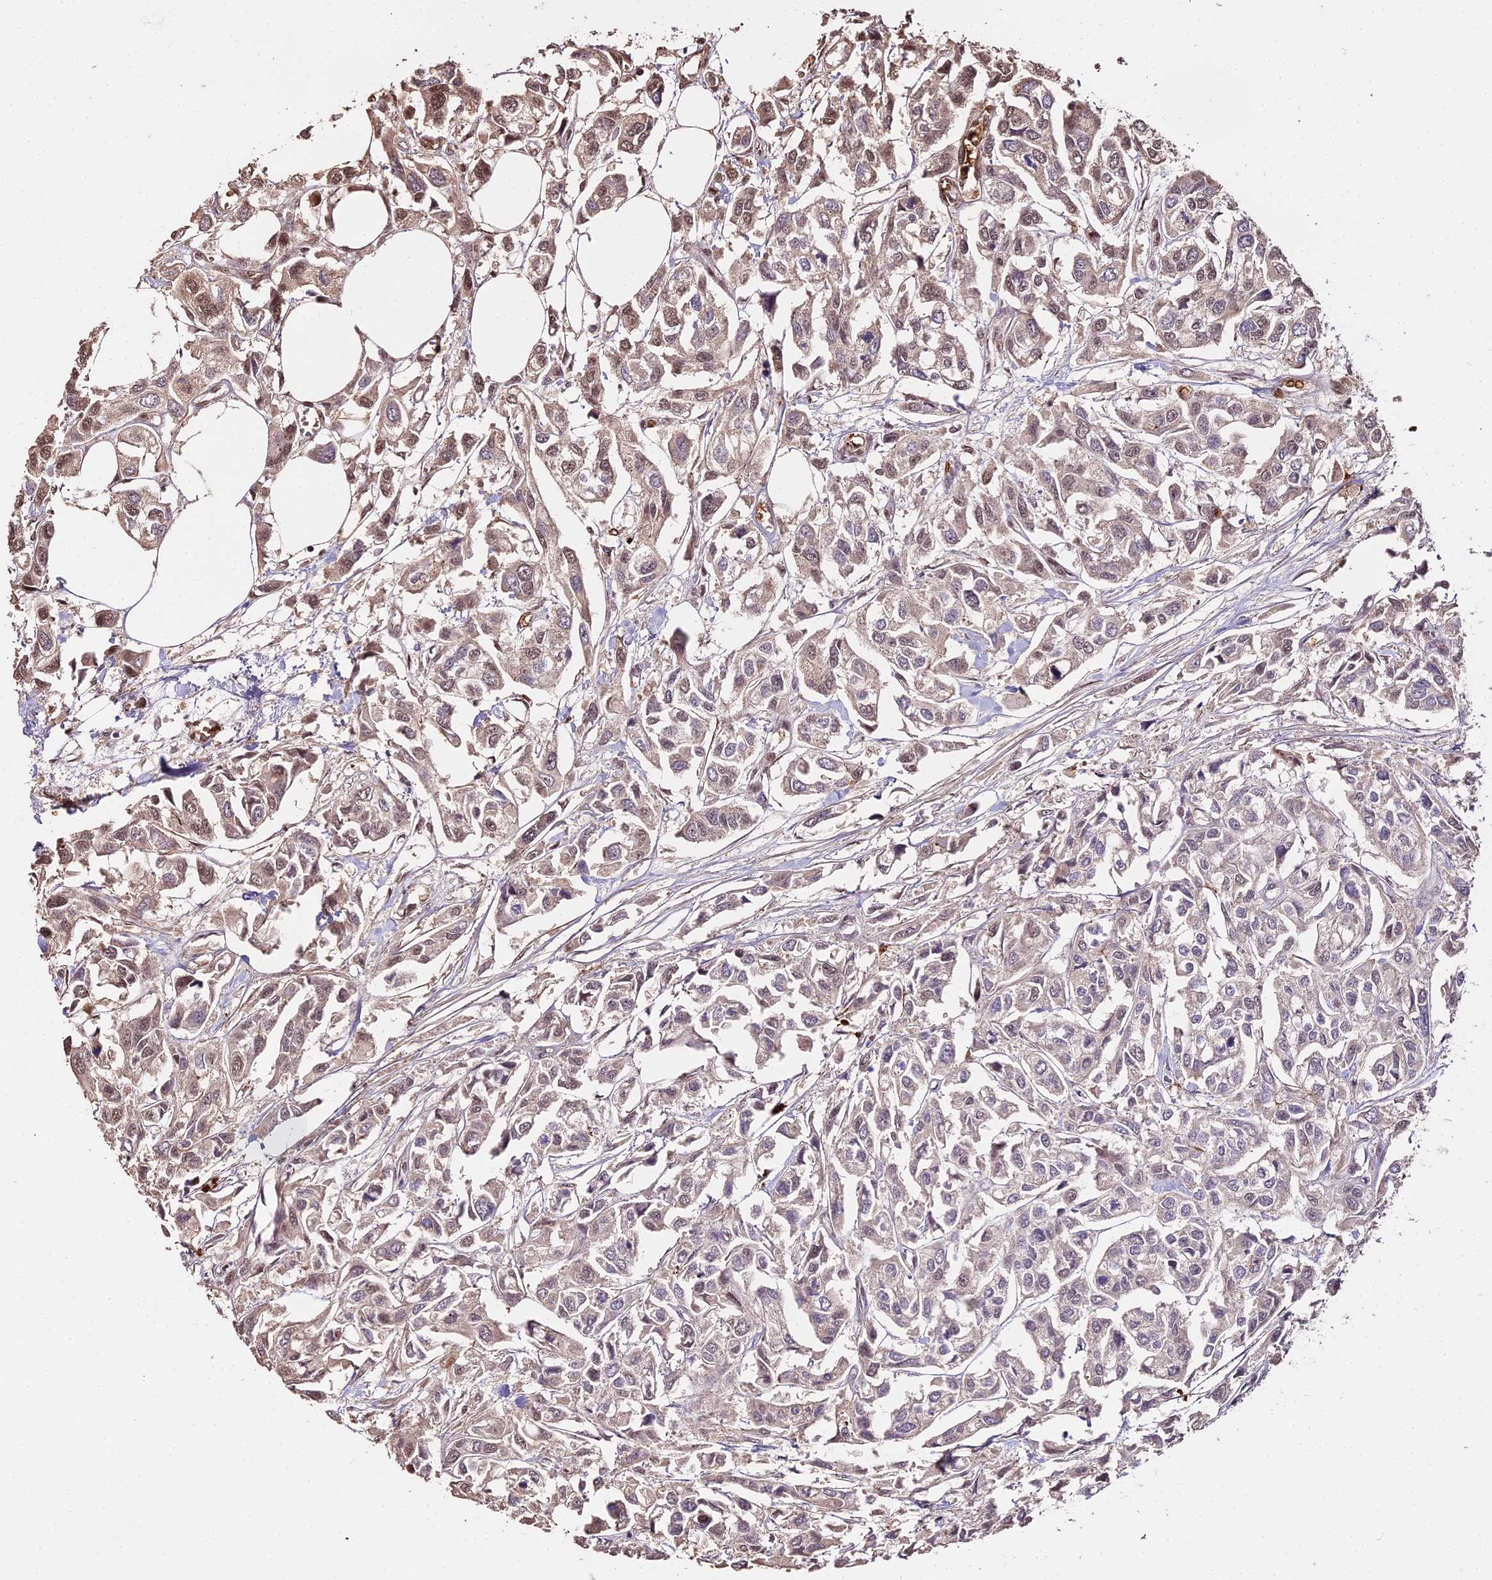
{"staining": {"intensity": "weak", "quantity": ">75%", "location": "cytoplasmic/membranous,nuclear"}, "tissue": "urothelial cancer", "cell_type": "Tumor cells", "image_type": "cancer", "snomed": [{"axis": "morphology", "description": "Urothelial carcinoma, High grade"}, {"axis": "topography", "description": "Urinary bladder"}], "caption": "High-magnification brightfield microscopy of urothelial carcinoma (high-grade) stained with DAB (3,3'-diaminobenzidine) (brown) and counterstained with hematoxylin (blue). tumor cells exhibit weak cytoplasmic/membranous and nuclear expression is seen in about>75% of cells.", "gene": "ZDBF2", "patient": {"sex": "male", "age": 67}}